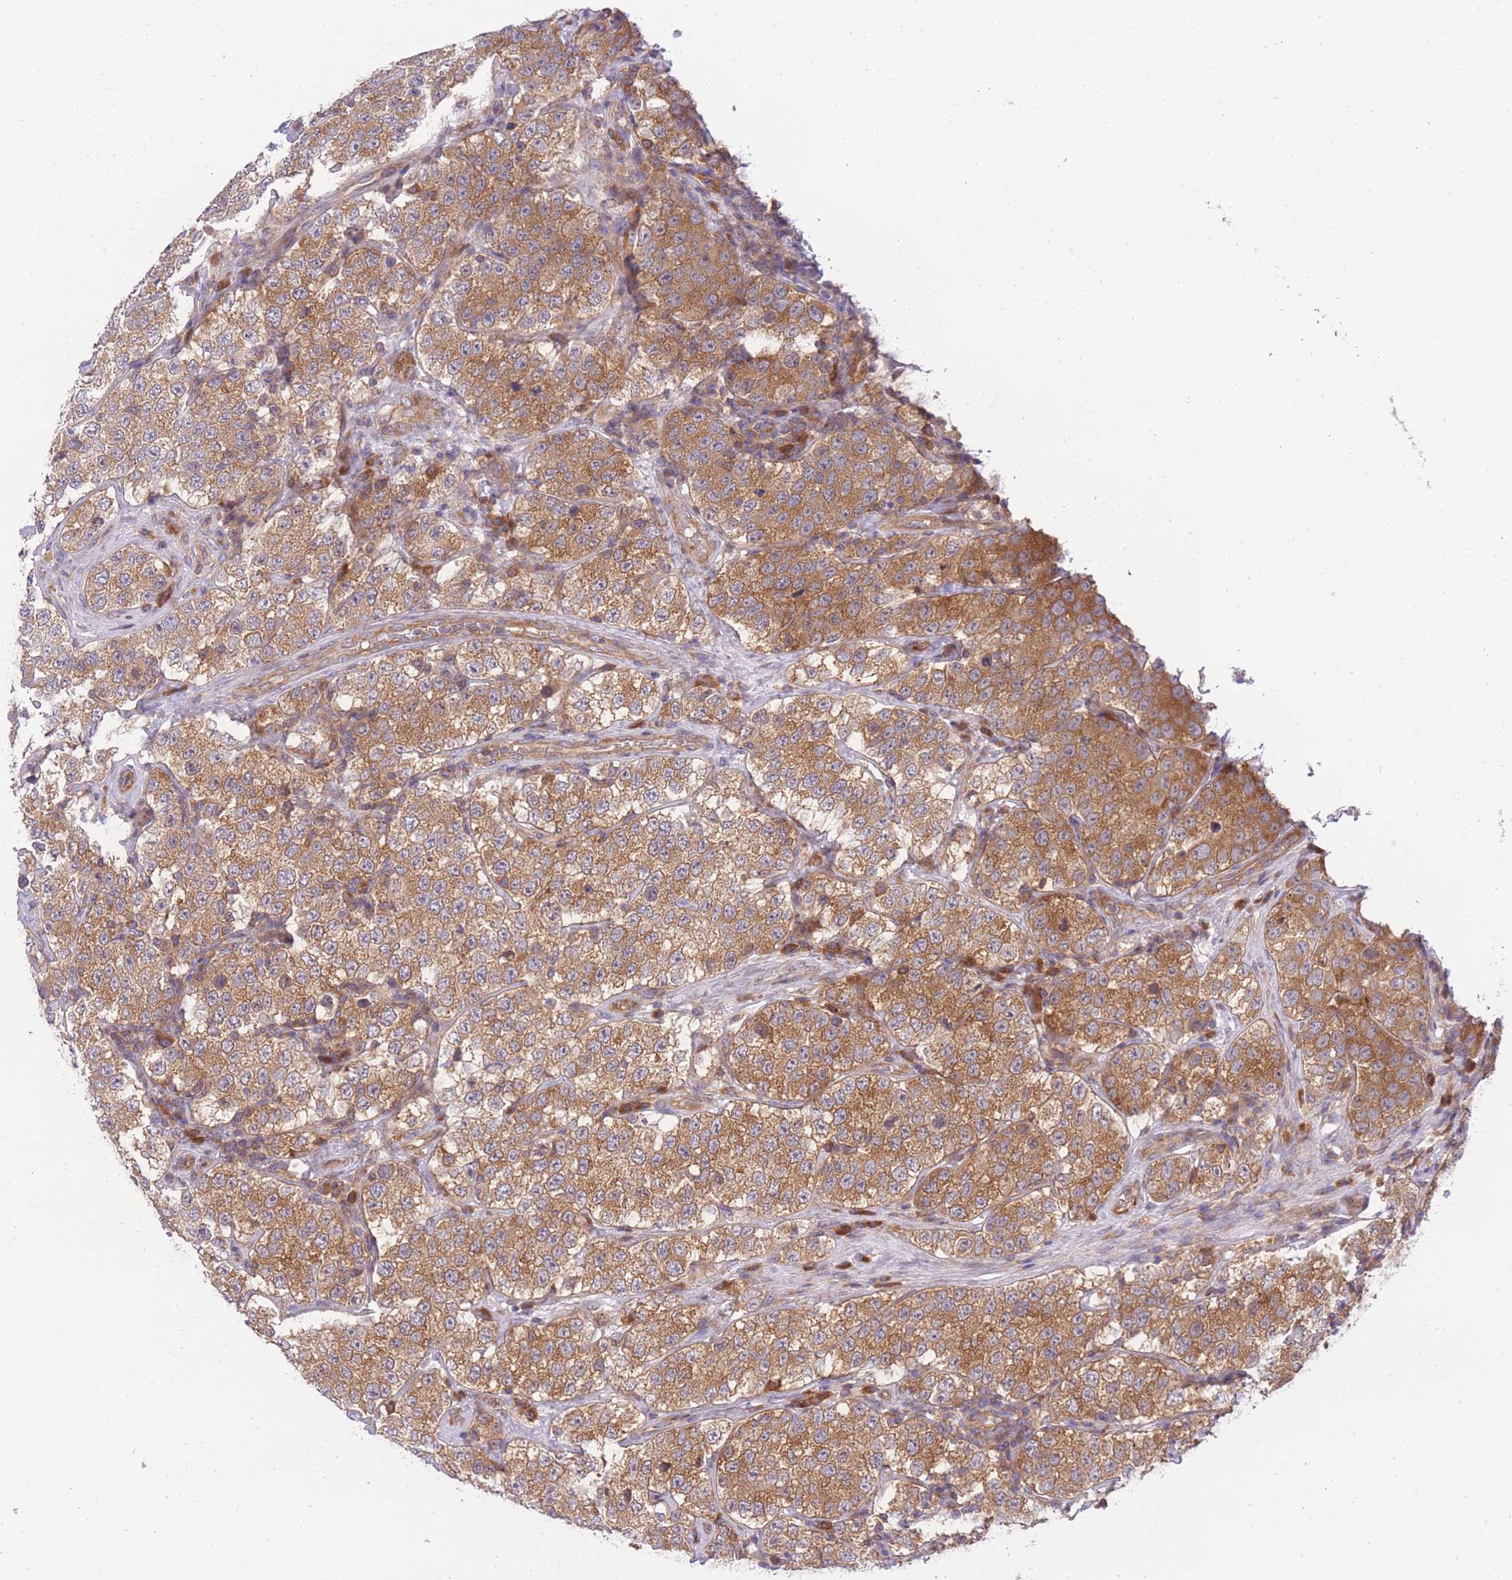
{"staining": {"intensity": "moderate", "quantity": ">75%", "location": "cytoplasmic/membranous"}, "tissue": "testis cancer", "cell_type": "Tumor cells", "image_type": "cancer", "snomed": [{"axis": "morphology", "description": "Seminoma, NOS"}, {"axis": "topography", "description": "Testis"}], "caption": "Protein expression analysis of human testis cancer (seminoma) reveals moderate cytoplasmic/membranous expression in approximately >75% of tumor cells.", "gene": "EIF2B2", "patient": {"sex": "male", "age": 34}}